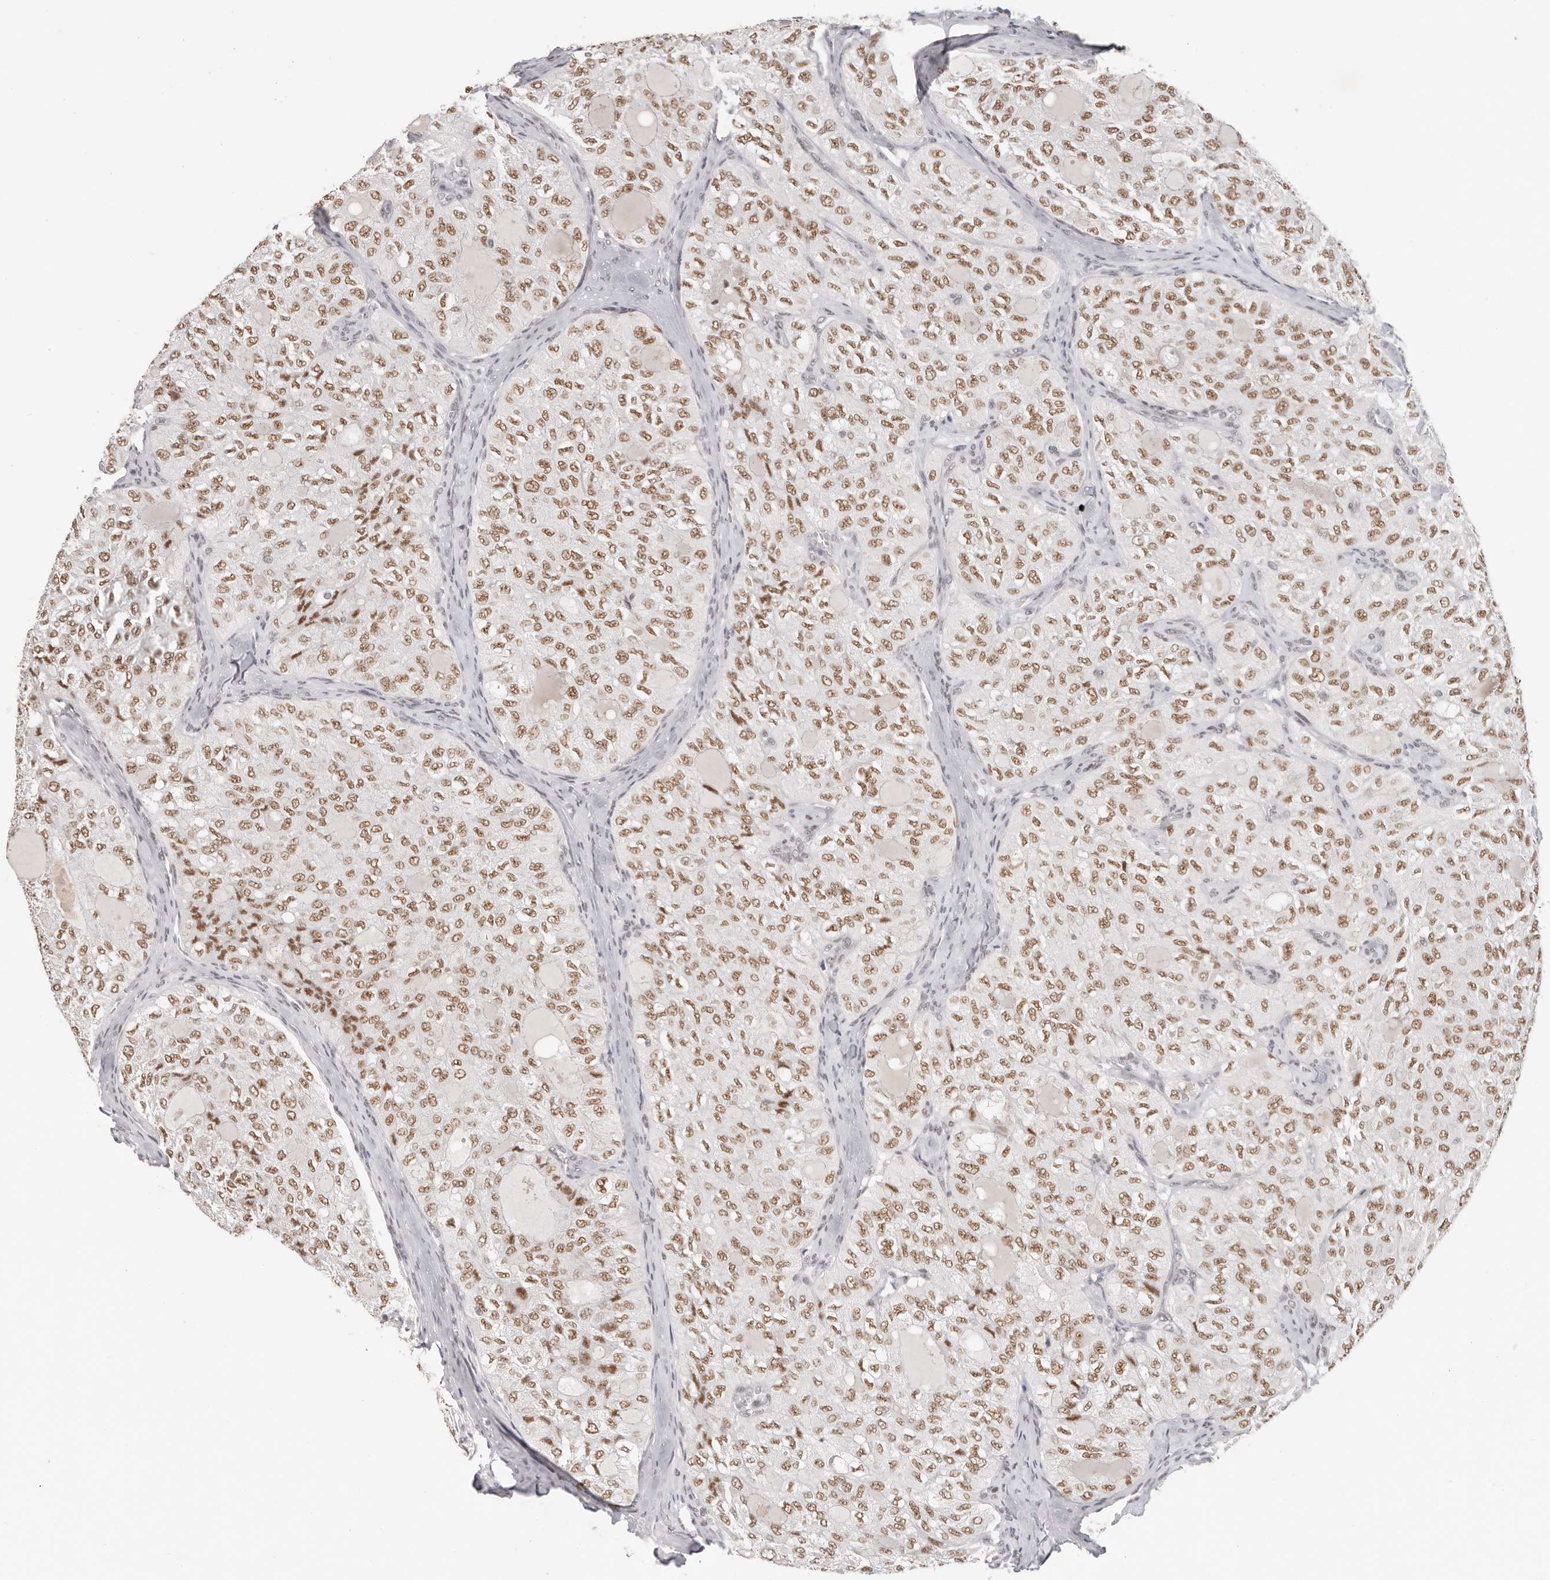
{"staining": {"intensity": "moderate", "quantity": ">75%", "location": "nuclear"}, "tissue": "thyroid cancer", "cell_type": "Tumor cells", "image_type": "cancer", "snomed": [{"axis": "morphology", "description": "Follicular adenoma carcinoma, NOS"}, {"axis": "topography", "description": "Thyroid gland"}], "caption": "Immunohistochemical staining of human thyroid cancer (follicular adenoma carcinoma) demonstrates medium levels of moderate nuclear protein staining in about >75% of tumor cells. (DAB (3,3'-diaminobenzidine) = brown stain, brightfield microscopy at high magnification).", "gene": "LARP7", "patient": {"sex": "male", "age": 75}}